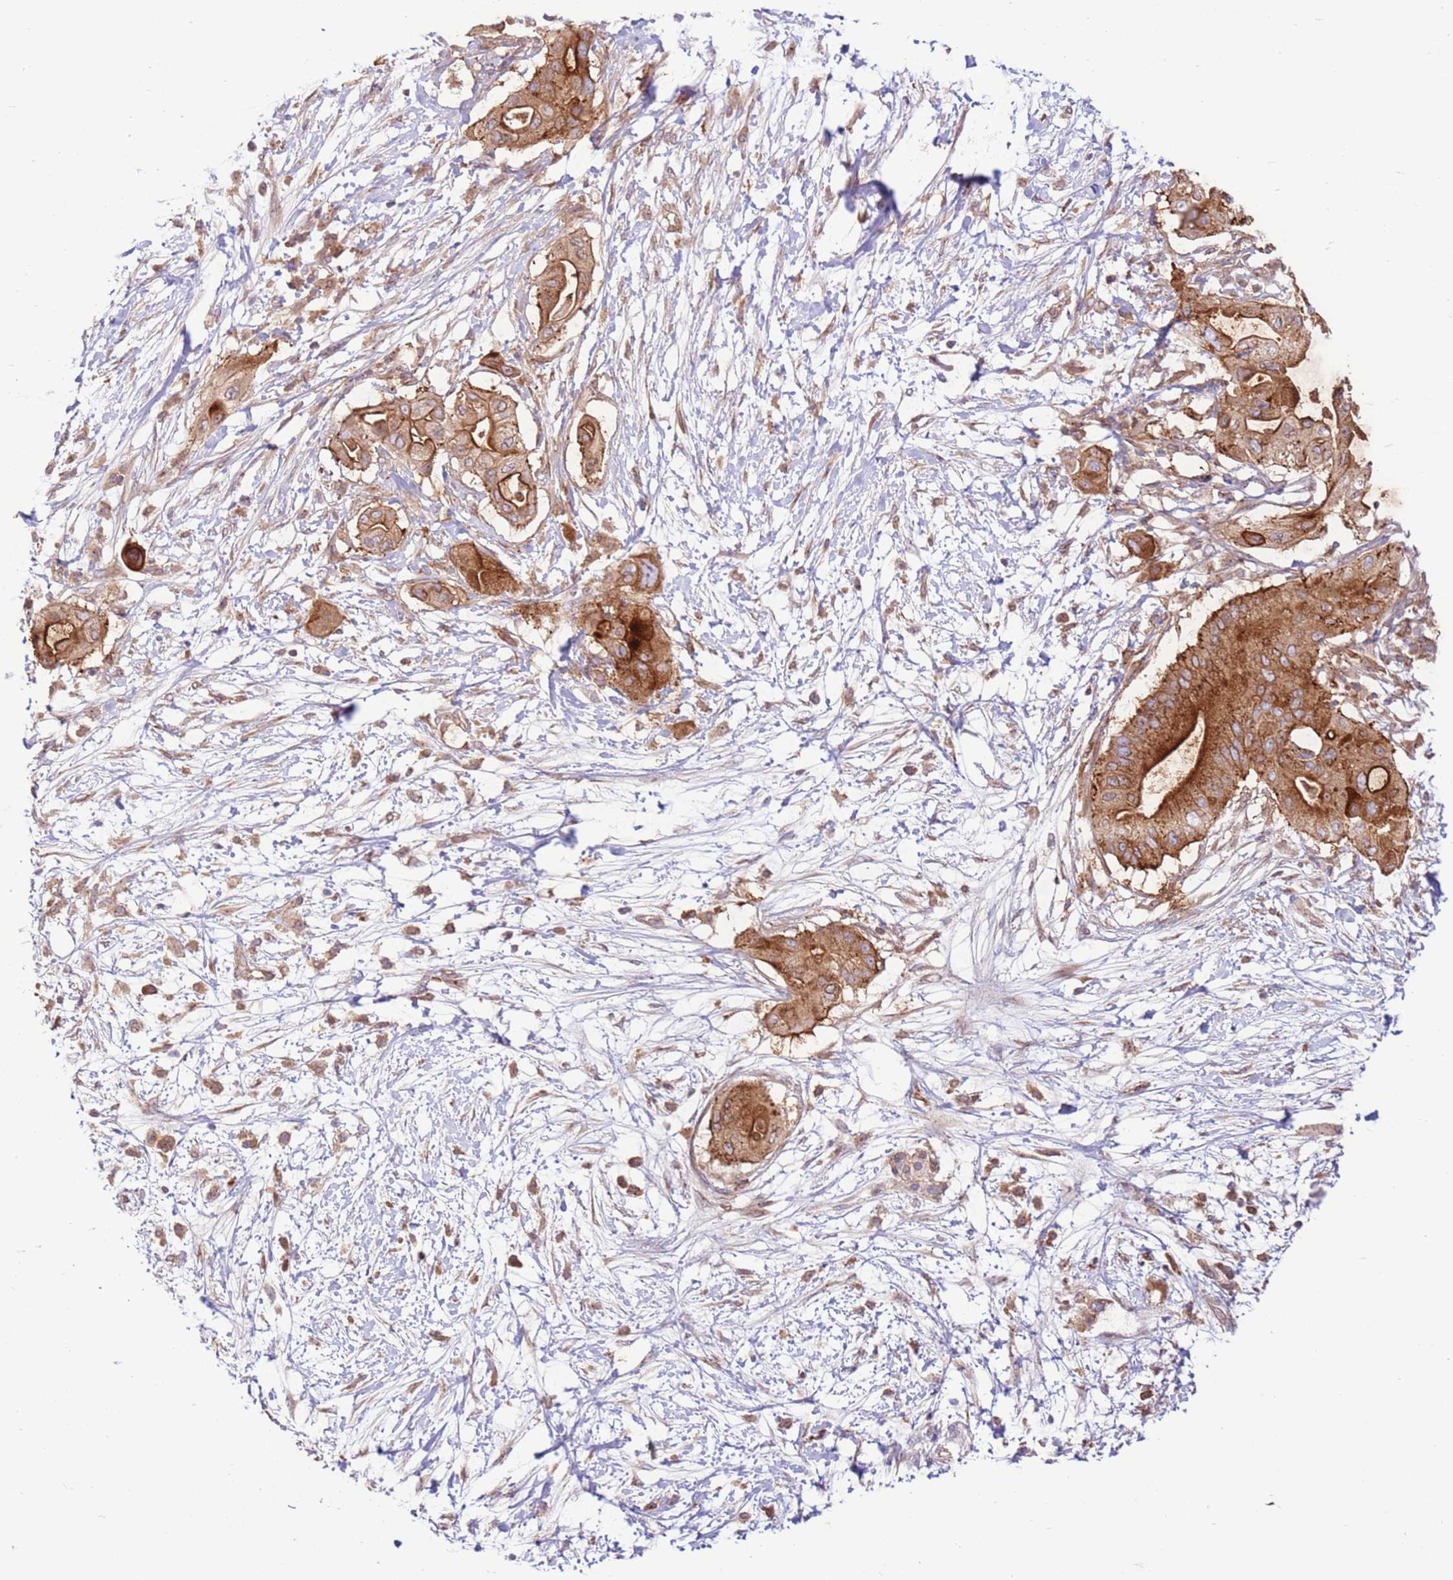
{"staining": {"intensity": "strong", "quantity": ">75%", "location": "cytoplasmic/membranous"}, "tissue": "pancreatic cancer", "cell_type": "Tumor cells", "image_type": "cancer", "snomed": [{"axis": "morphology", "description": "Adenocarcinoma, NOS"}, {"axis": "topography", "description": "Pancreas"}], "caption": "Protein staining of adenocarcinoma (pancreatic) tissue displays strong cytoplasmic/membranous expression in about >75% of tumor cells.", "gene": "DDX19B", "patient": {"sex": "male", "age": 68}}